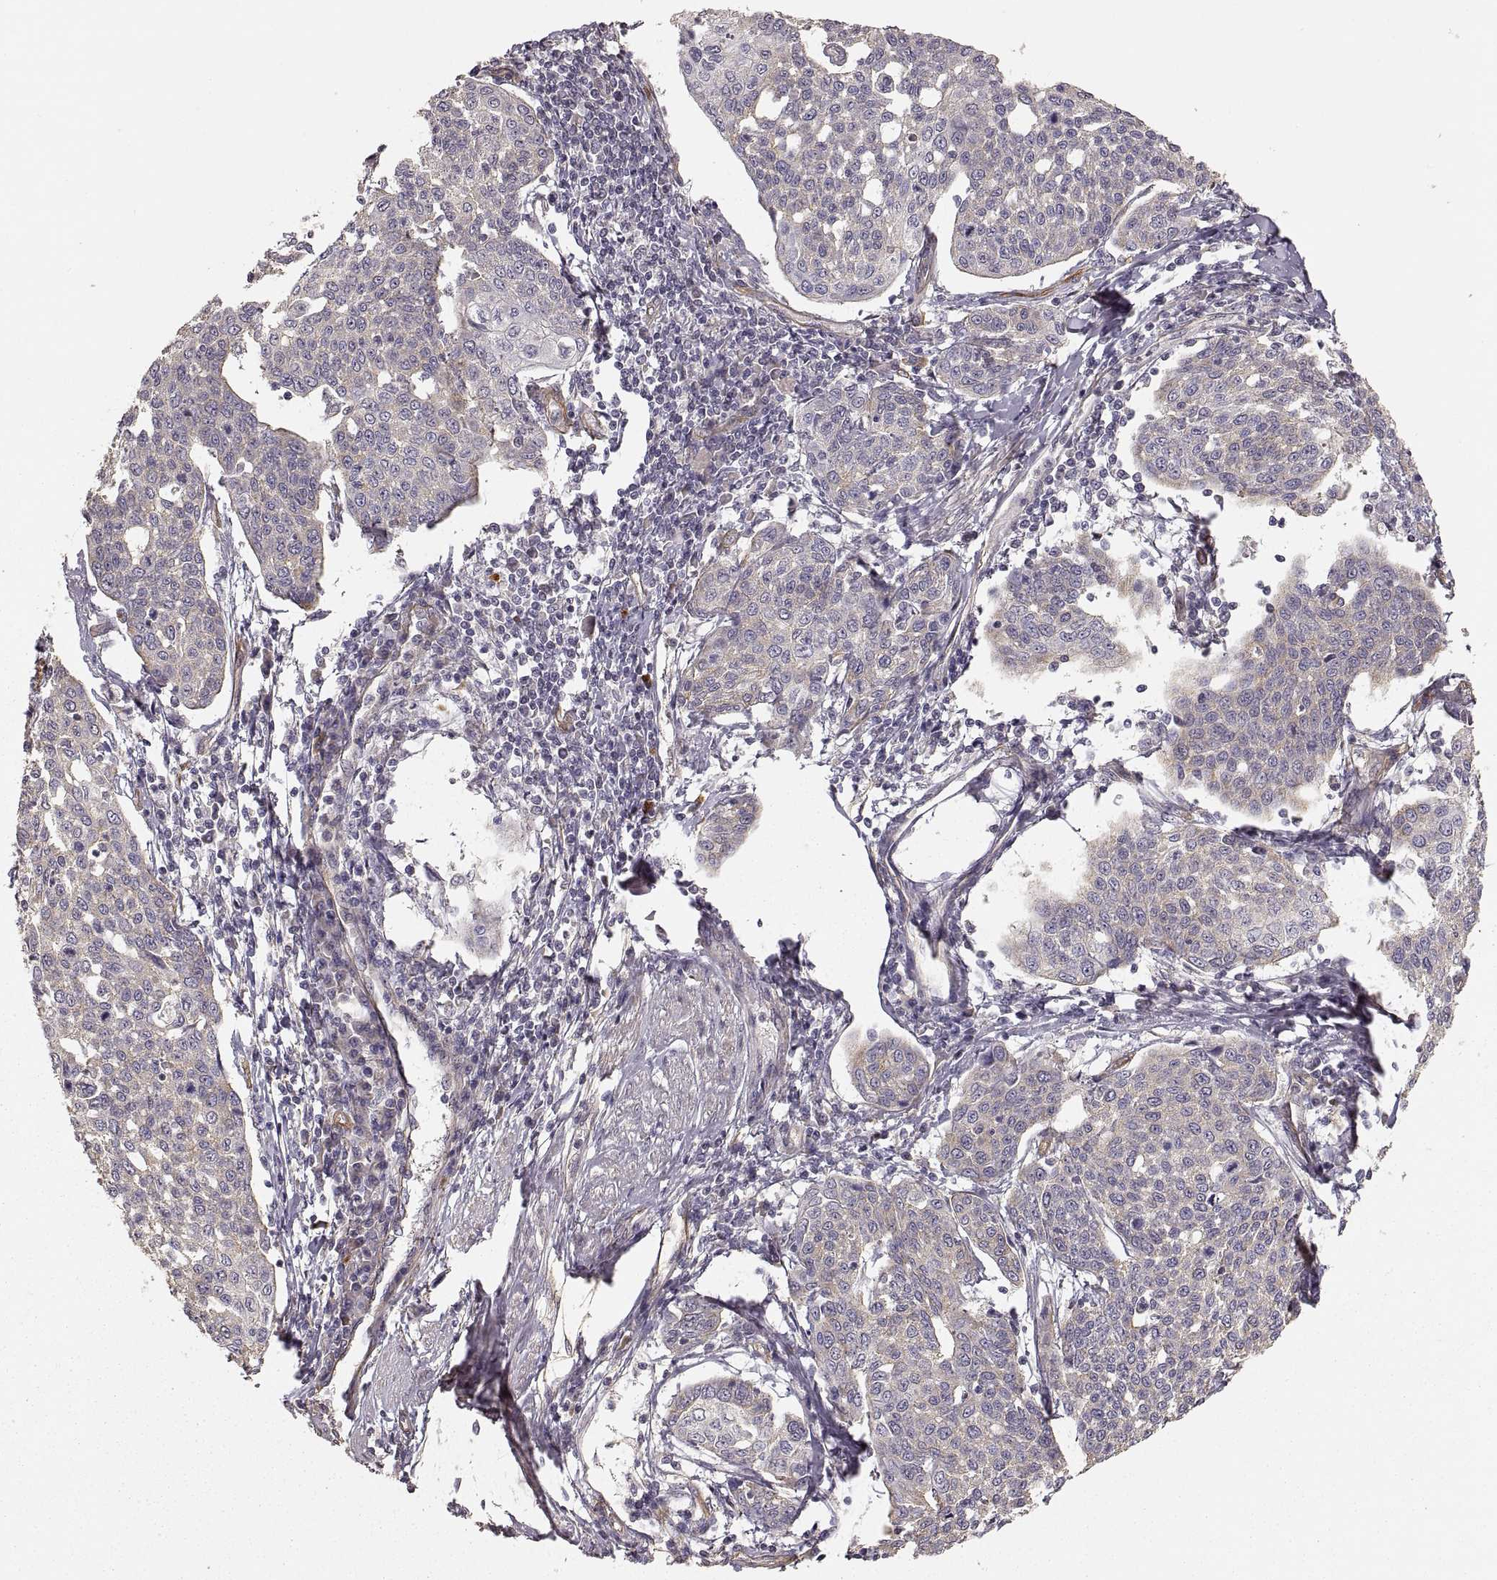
{"staining": {"intensity": "negative", "quantity": "none", "location": "none"}, "tissue": "cervical cancer", "cell_type": "Tumor cells", "image_type": "cancer", "snomed": [{"axis": "morphology", "description": "Squamous cell carcinoma, NOS"}, {"axis": "topography", "description": "Cervix"}], "caption": "DAB (3,3'-diaminobenzidine) immunohistochemical staining of human cervical cancer reveals no significant positivity in tumor cells.", "gene": "LAMA4", "patient": {"sex": "female", "age": 34}}